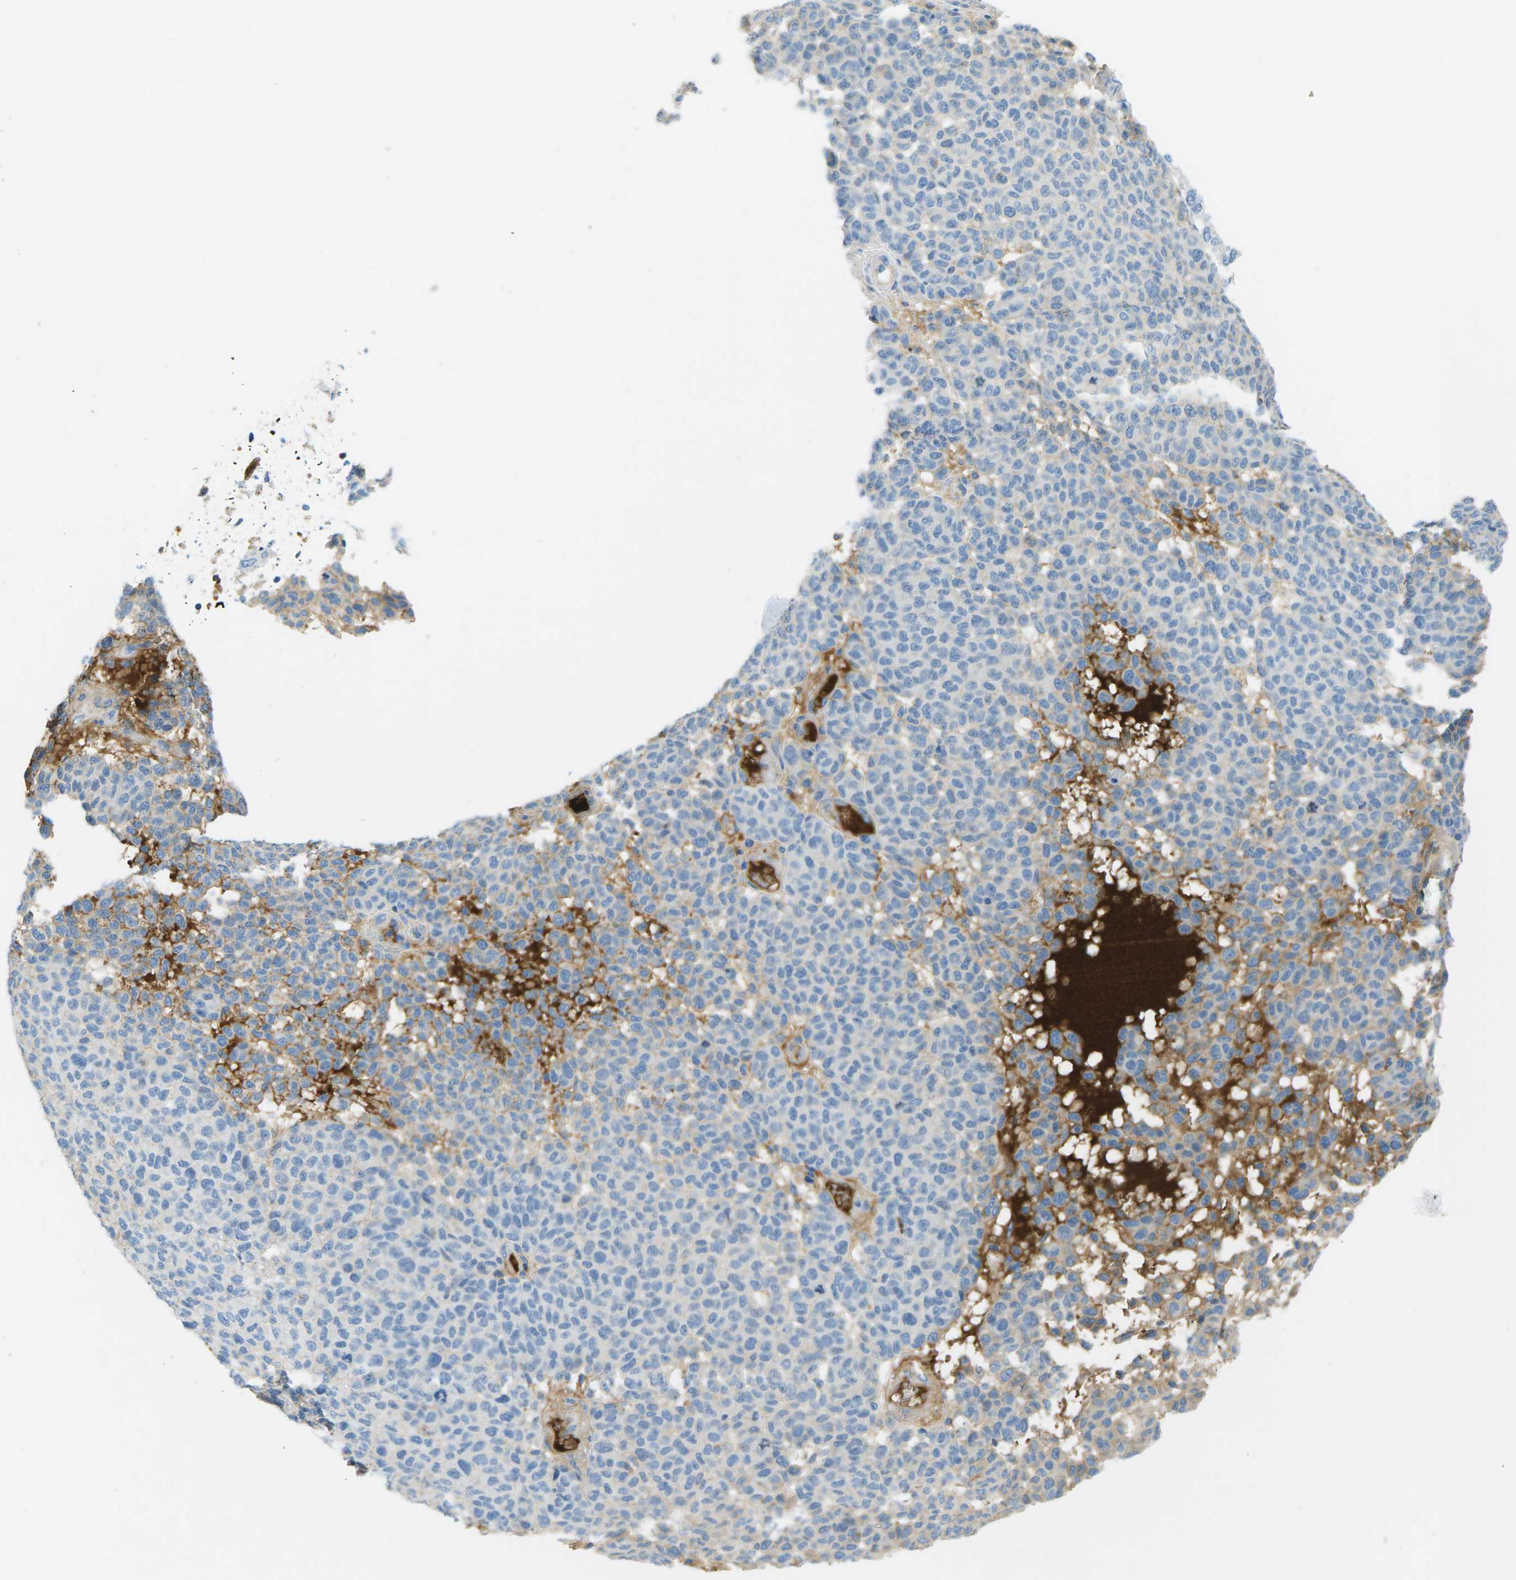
{"staining": {"intensity": "negative", "quantity": "none", "location": "none"}, "tissue": "melanoma", "cell_type": "Tumor cells", "image_type": "cancer", "snomed": [{"axis": "morphology", "description": "Malignant melanoma, NOS"}, {"axis": "topography", "description": "Skin"}], "caption": "Immunohistochemistry (IHC) histopathology image of human melanoma stained for a protein (brown), which exhibits no expression in tumor cells.", "gene": "CFI", "patient": {"sex": "male", "age": 59}}